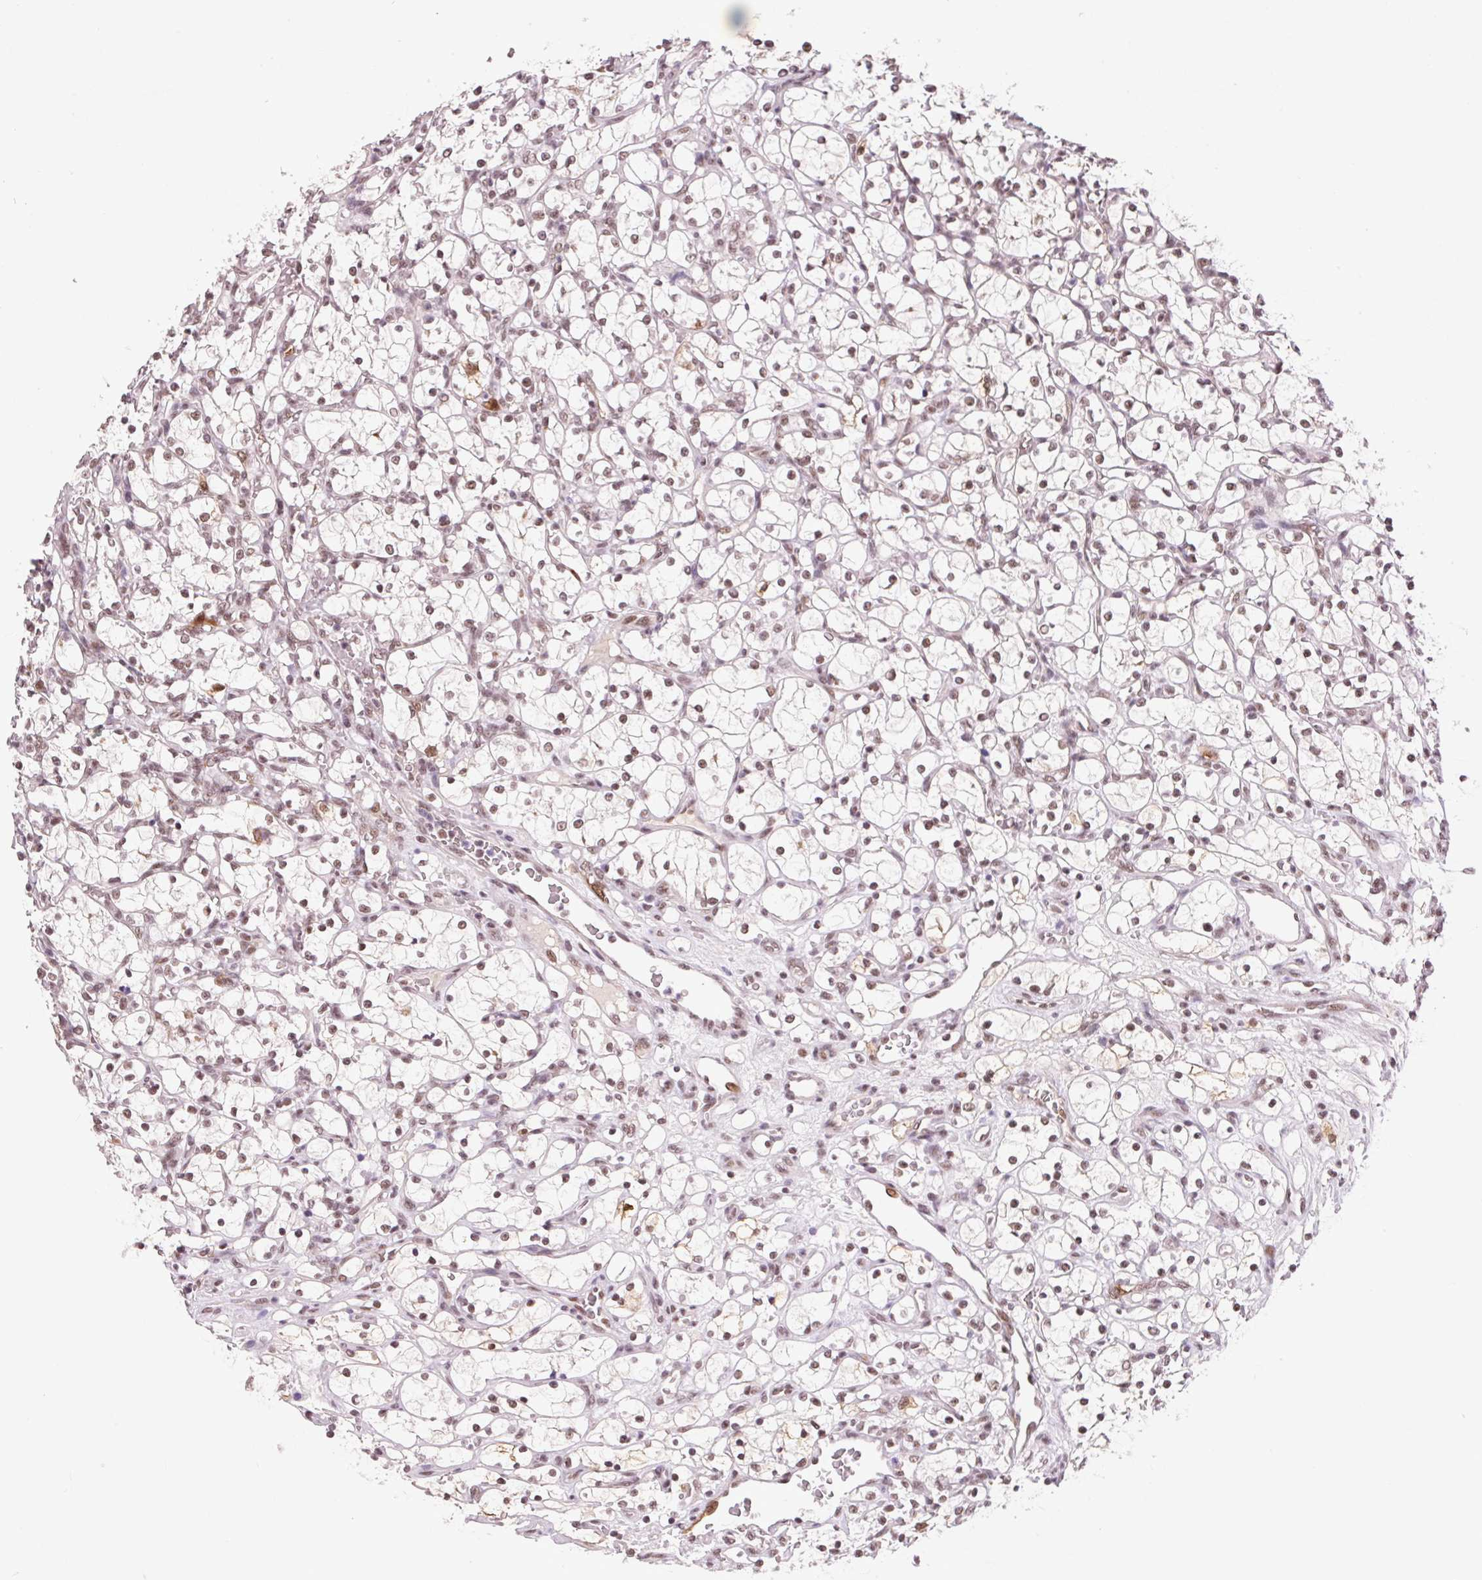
{"staining": {"intensity": "weak", "quantity": ">75%", "location": "nuclear"}, "tissue": "renal cancer", "cell_type": "Tumor cells", "image_type": "cancer", "snomed": [{"axis": "morphology", "description": "Adenocarcinoma, NOS"}, {"axis": "topography", "description": "Kidney"}], "caption": "A photomicrograph of renal cancer stained for a protein displays weak nuclear brown staining in tumor cells.", "gene": "CD2BP2", "patient": {"sex": "female", "age": 69}}